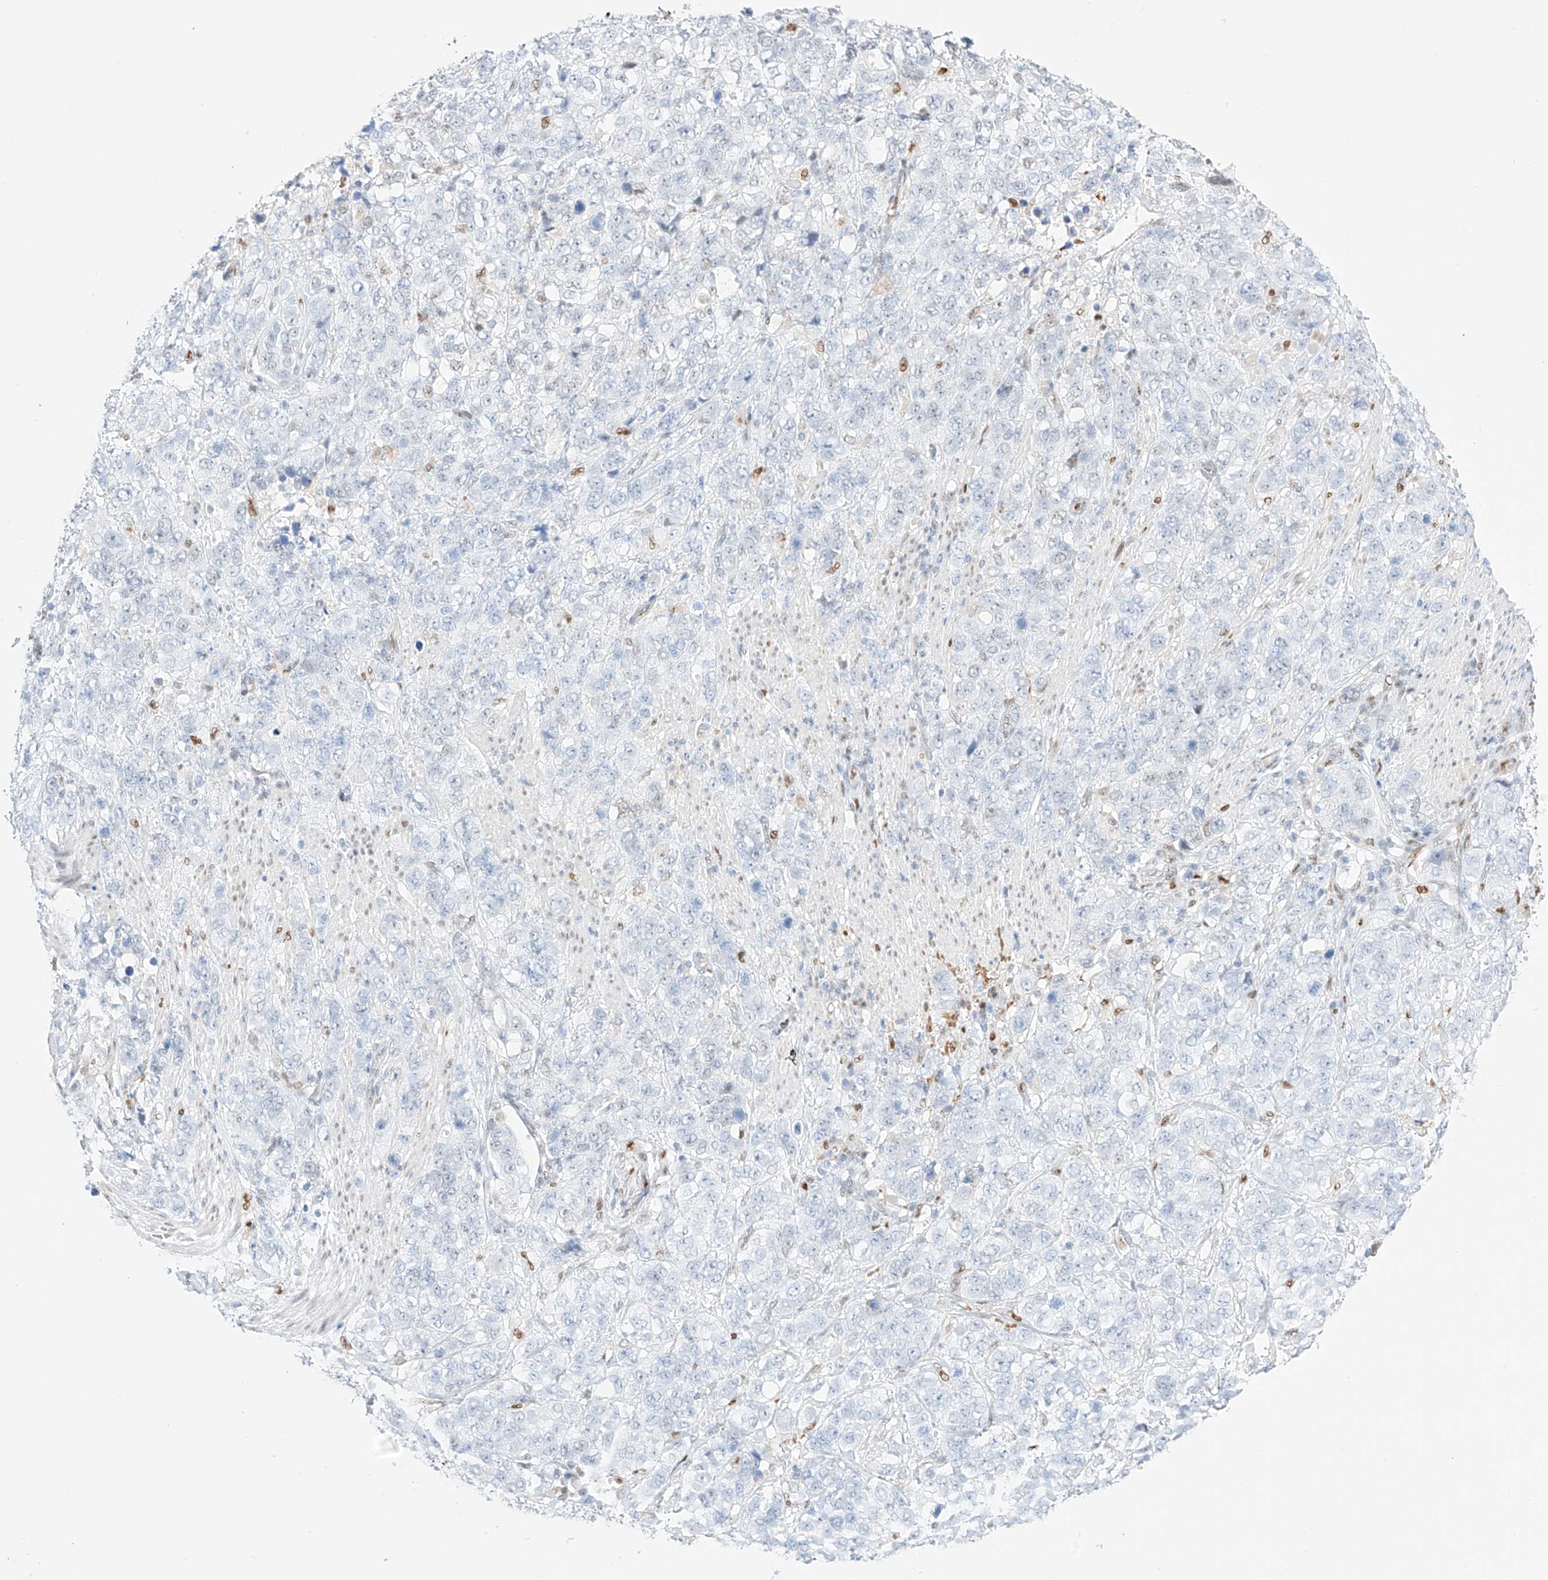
{"staining": {"intensity": "negative", "quantity": "none", "location": "none"}, "tissue": "stomach cancer", "cell_type": "Tumor cells", "image_type": "cancer", "snomed": [{"axis": "morphology", "description": "Adenocarcinoma, NOS"}, {"axis": "topography", "description": "Stomach"}], "caption": "This is a micrograph of IHC staining of adenocarcinoma (stomach), which shows no staining in tumor cells. (Immunohistochemistry (ihc), brightfield microscopy, high magnification).", "gene": "APIP", "patient": {"sex": "male", "age": 48}}